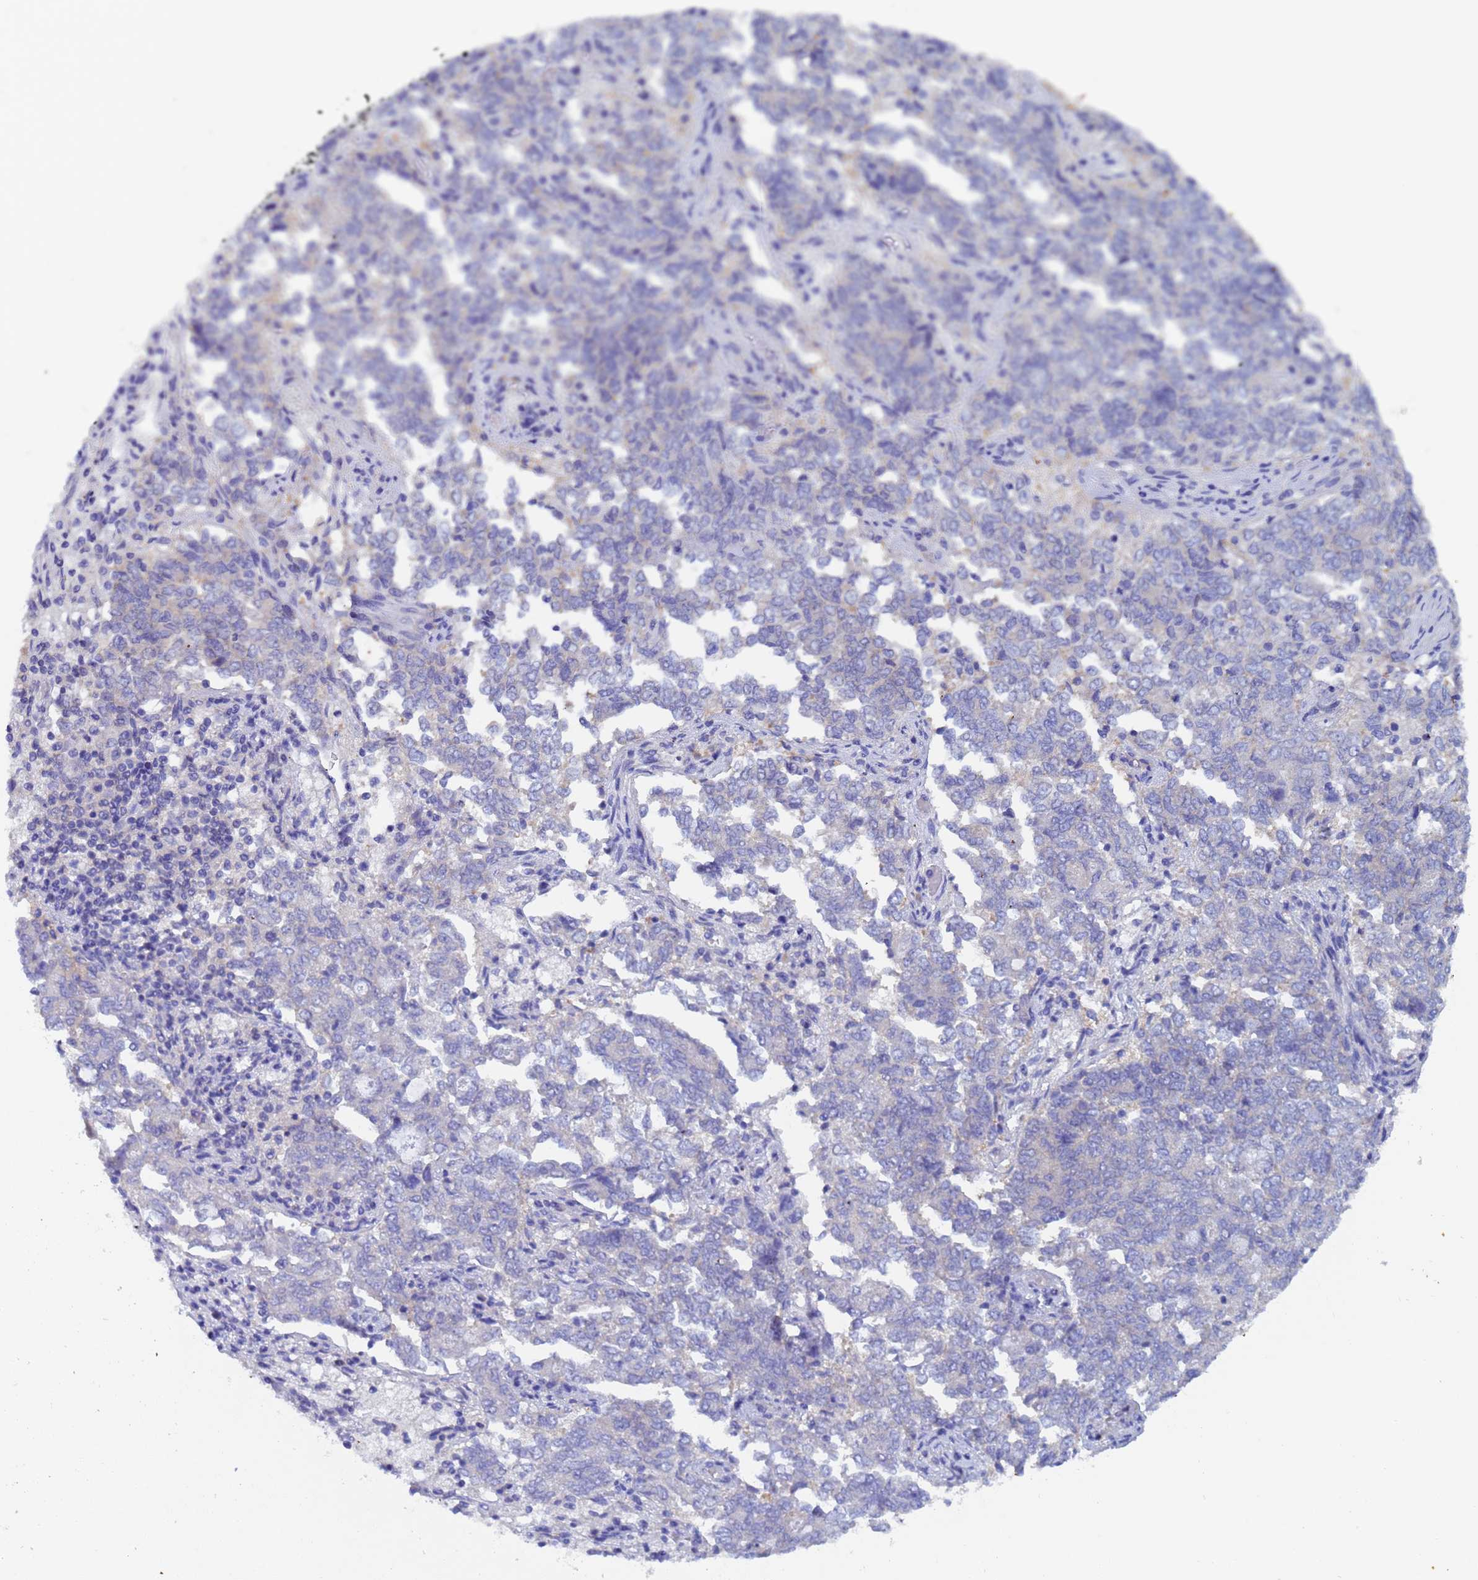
{"staining": {"intensity": "negative", "quantity": "none", "location": "none"}, "tissue": "endometrial cancer", "cell_type": "Tumor cells", "image_type": "cancer", "snomed": [{"axis": "morphology", "description": "Adenocarcinoma, NOS"}, {"axis": "topography", "description": "Endometrium"}], "caption": "A high-resolution image shows immunohistochemistry staining of endometrial adenocarcinoma, which demonstrates no significant staining in tumor cells.", "gene": "UBE2O", "patient": {"sex": "female", "age": 80}}